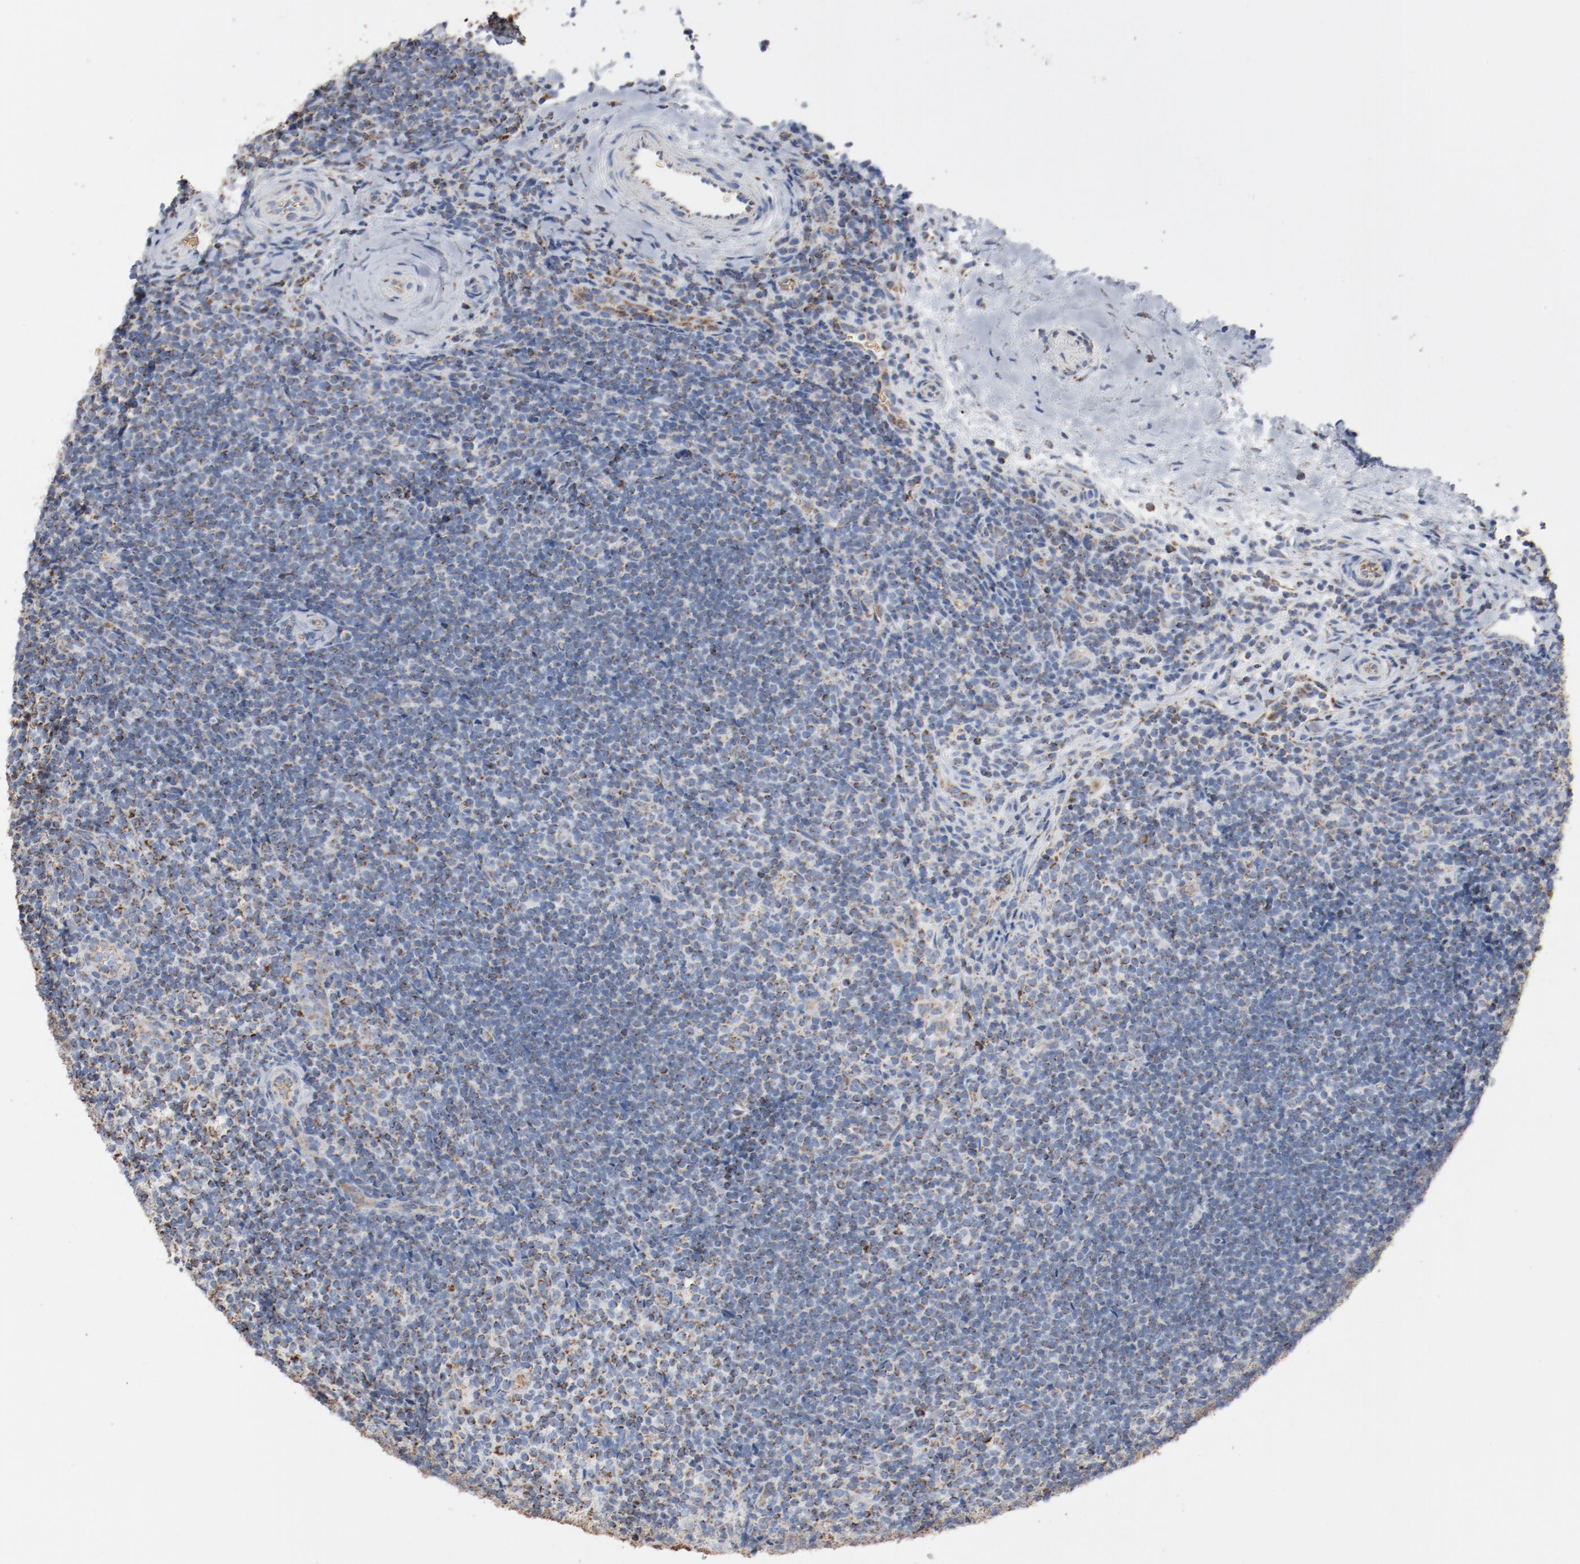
{"staining": {"intensity": "weak", "quantity": "25%-75%", "location": "cytoplasmic/membranous"}, "tissue": "lymphoma", "cell_type": "Tumor cells", "image_type": "cancer", "snomed": [{"axis": "morphology", "description": "Malignant lymphoma, non-Hodgkin's type, Low grade"}, {"axis": "topography", "description": "Lymph node"}], "caption": "Approximately 25%-75% of tumor cells in human low-grade malignant lymphoma, non-Hodgkin's type demonstrate weak cytoplasmic/membranous protein positivity as visualized by brown immunohistochemical staining.", "gene": "NDUFB8", "patient": {"sex": "female", "age": 76}}